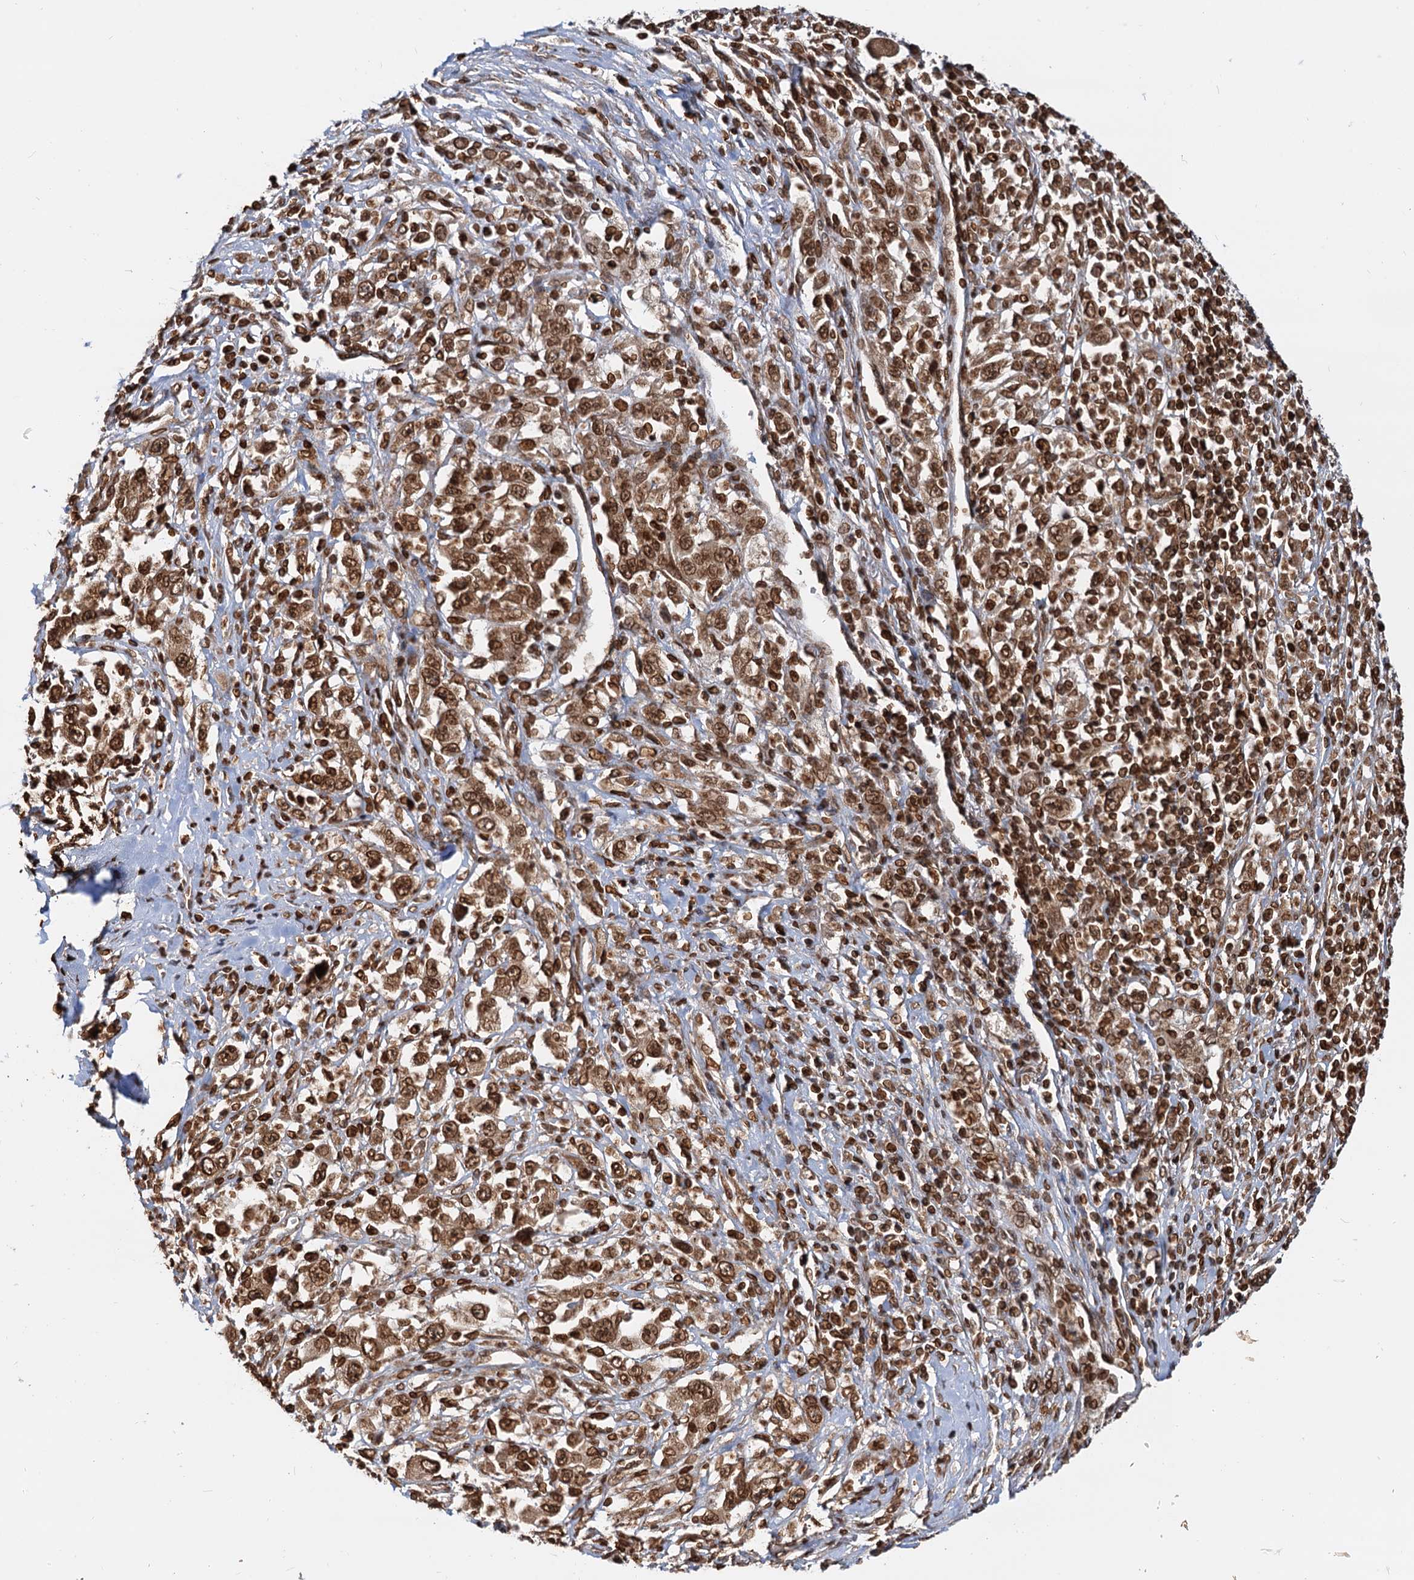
{"staining": {"intensity": "strong", "quantity": ">75%", "location": "cytoplasmic/membranous,nuclear"}, "tissue": "melanoma", "cell_type": "Tumor cells", "image_type": "cancer", "snomed": [{"axis": "morphology", "description": "Malignant melanoma, Metastatic site"}, {"axis": "topography", "description": "Skin"}], "caption": "DAB immunohistochemical staining of malignant melanoma (metastatic site) reveals strong cytoplasmic/membranous and nuclear protein staining in about >75% of tumor cells.", "gene": "ZC3H13", "patient": {"sex": "female", "age": 56}}